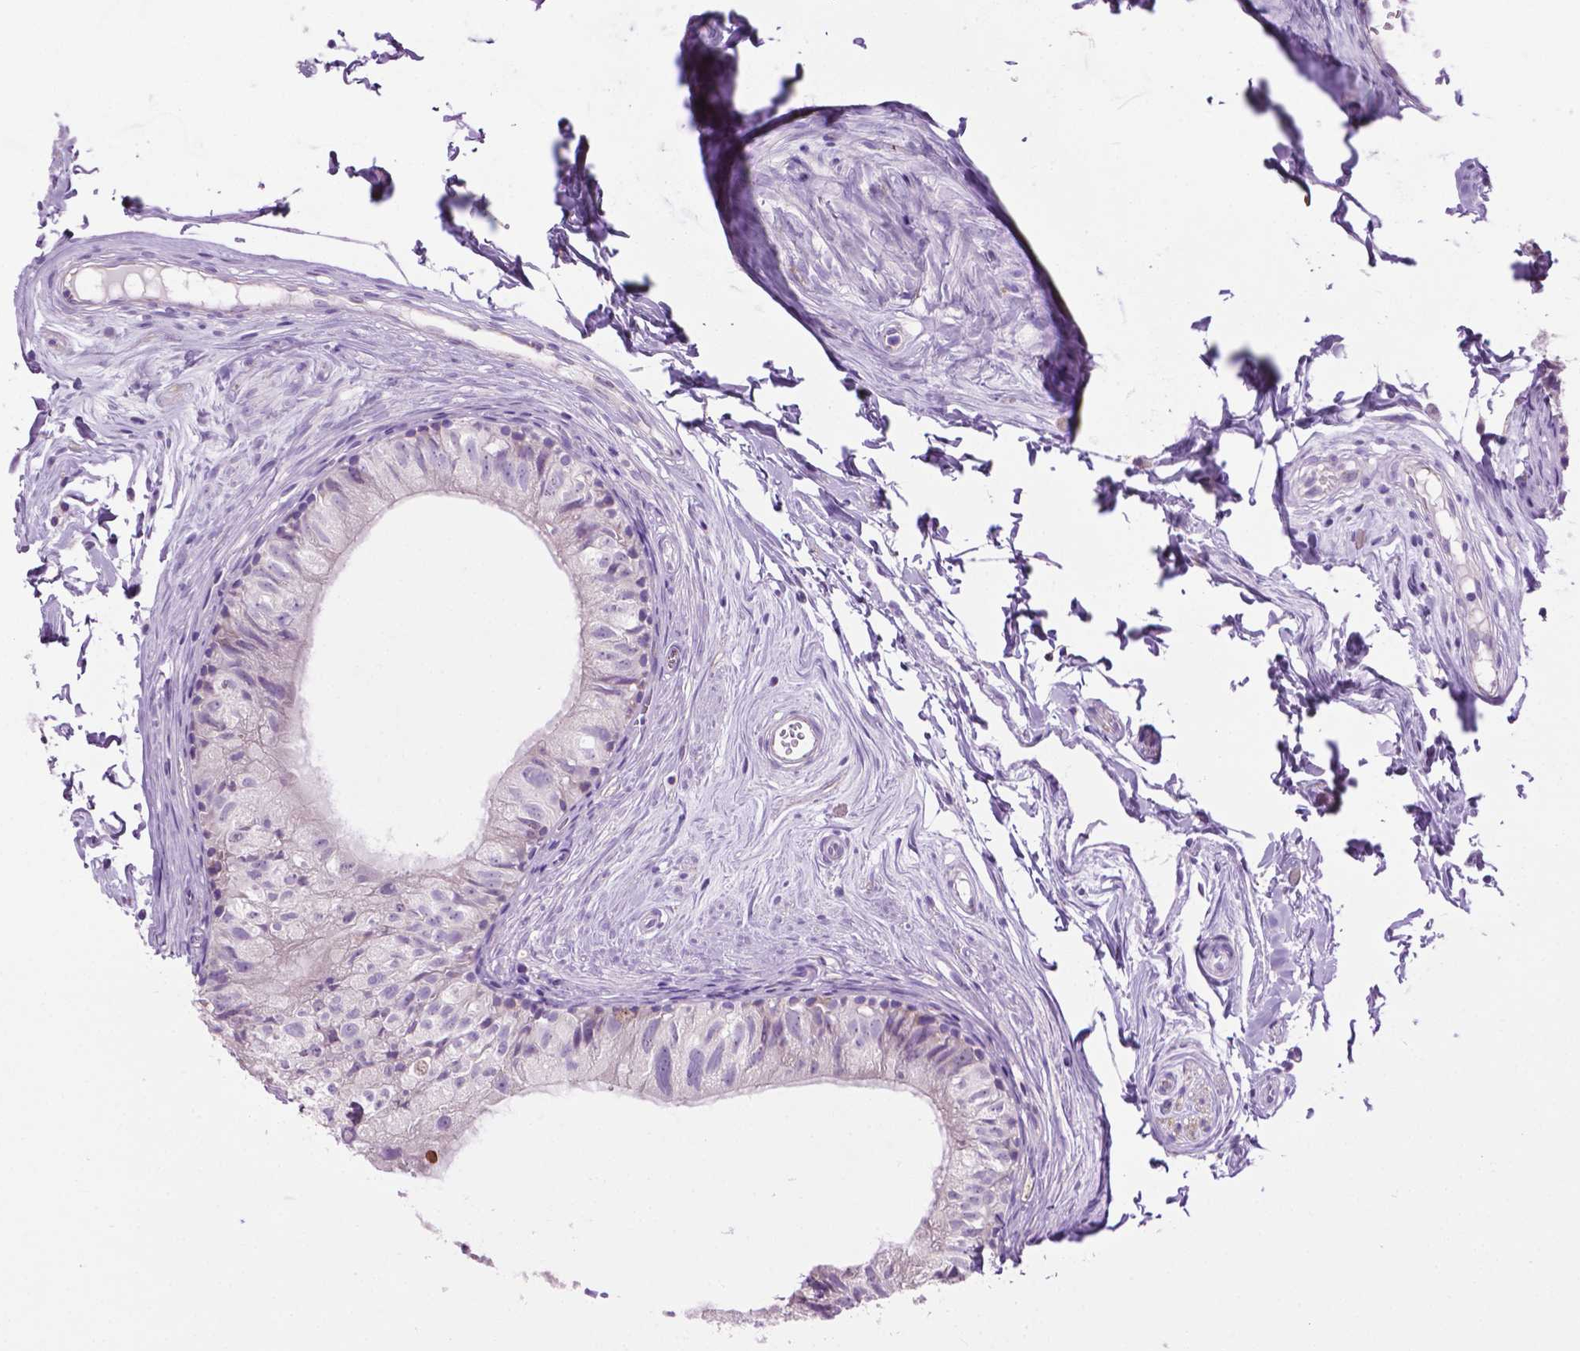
{"staining": {"intensity": "negative", "quantity": "none", "location": "none"}, "tissue": "epididymis", "cell_type": "Glandular cells", "image_type": "normal", "snomed": [{"axis": "morphology", "description": "Normal tissue, NOS"}, {"axis": "topography", "description": "Epididymis"}], "caption": "This is an immunohistochemistry micrograph of unremarkable epididymis. There is no expression in glandular cells.", "gene": "TMEM132E", "patient": {"sex": "male", "age": 45}}